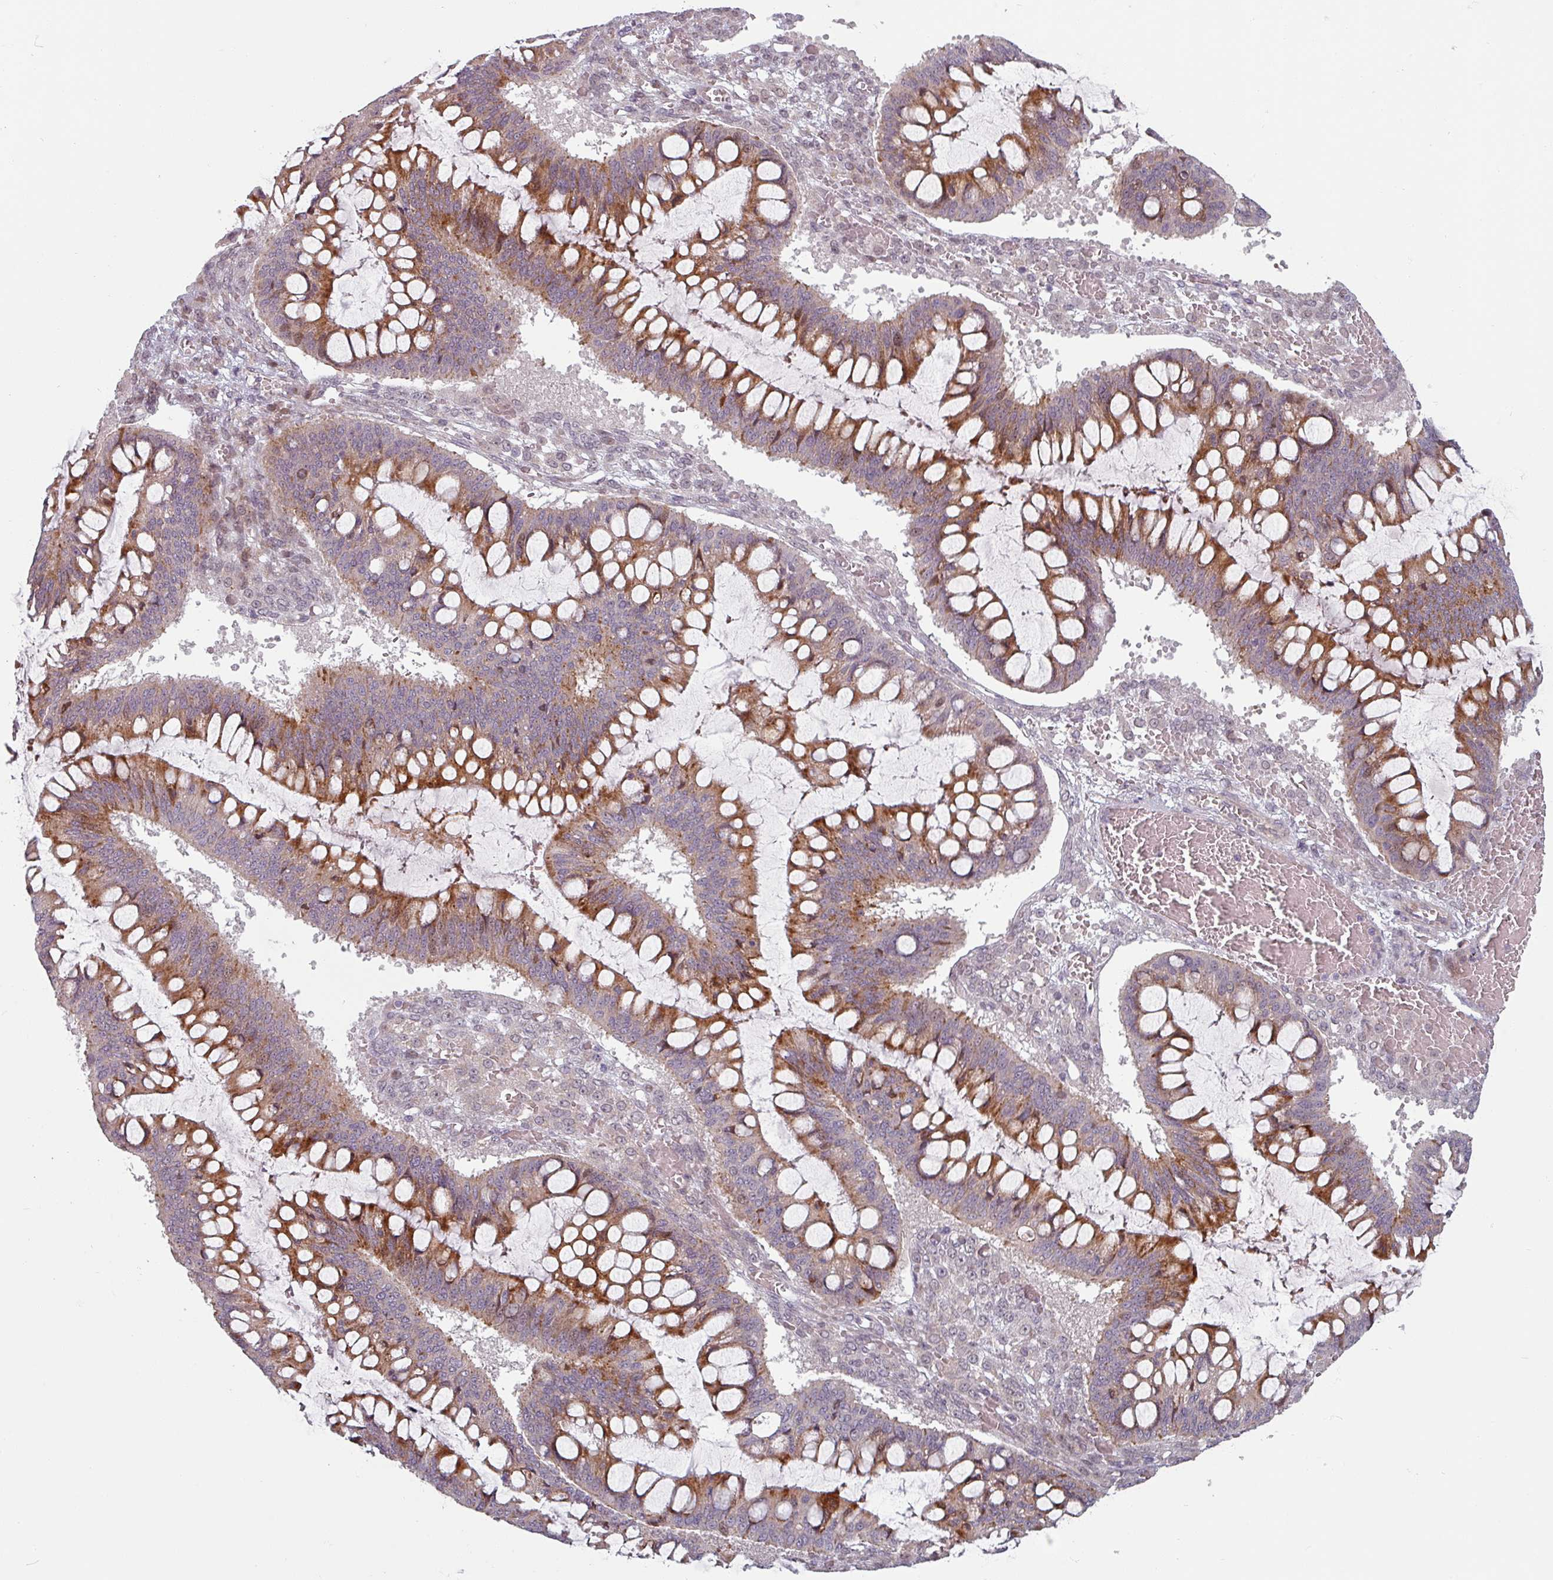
{"staining": {"intensity": "moderate", "quantity": ">75%", "location": "cytoplasmic/membranous"}, "tissue": "ovarian cancer", "cell_type": "Tumor cells", "image_type": "cancer", "snomed": [{"axis": "morphology", "description": "Cystadenocarcinoma, mucinous, NOS"}, {"axis": "topography", "description": "Ovary"}], "caption": "A brown stain shows moderate cytoplasmic/membranous staining of a protein in mucinous cystadenocarcinoma (ovarian) tumor cells. Immunohistochemistry stains the protein of interest in brown and the nuclei are stained blue.", "gene": "CYB5RL", "patient": {"sex": "female", "age": 73}}